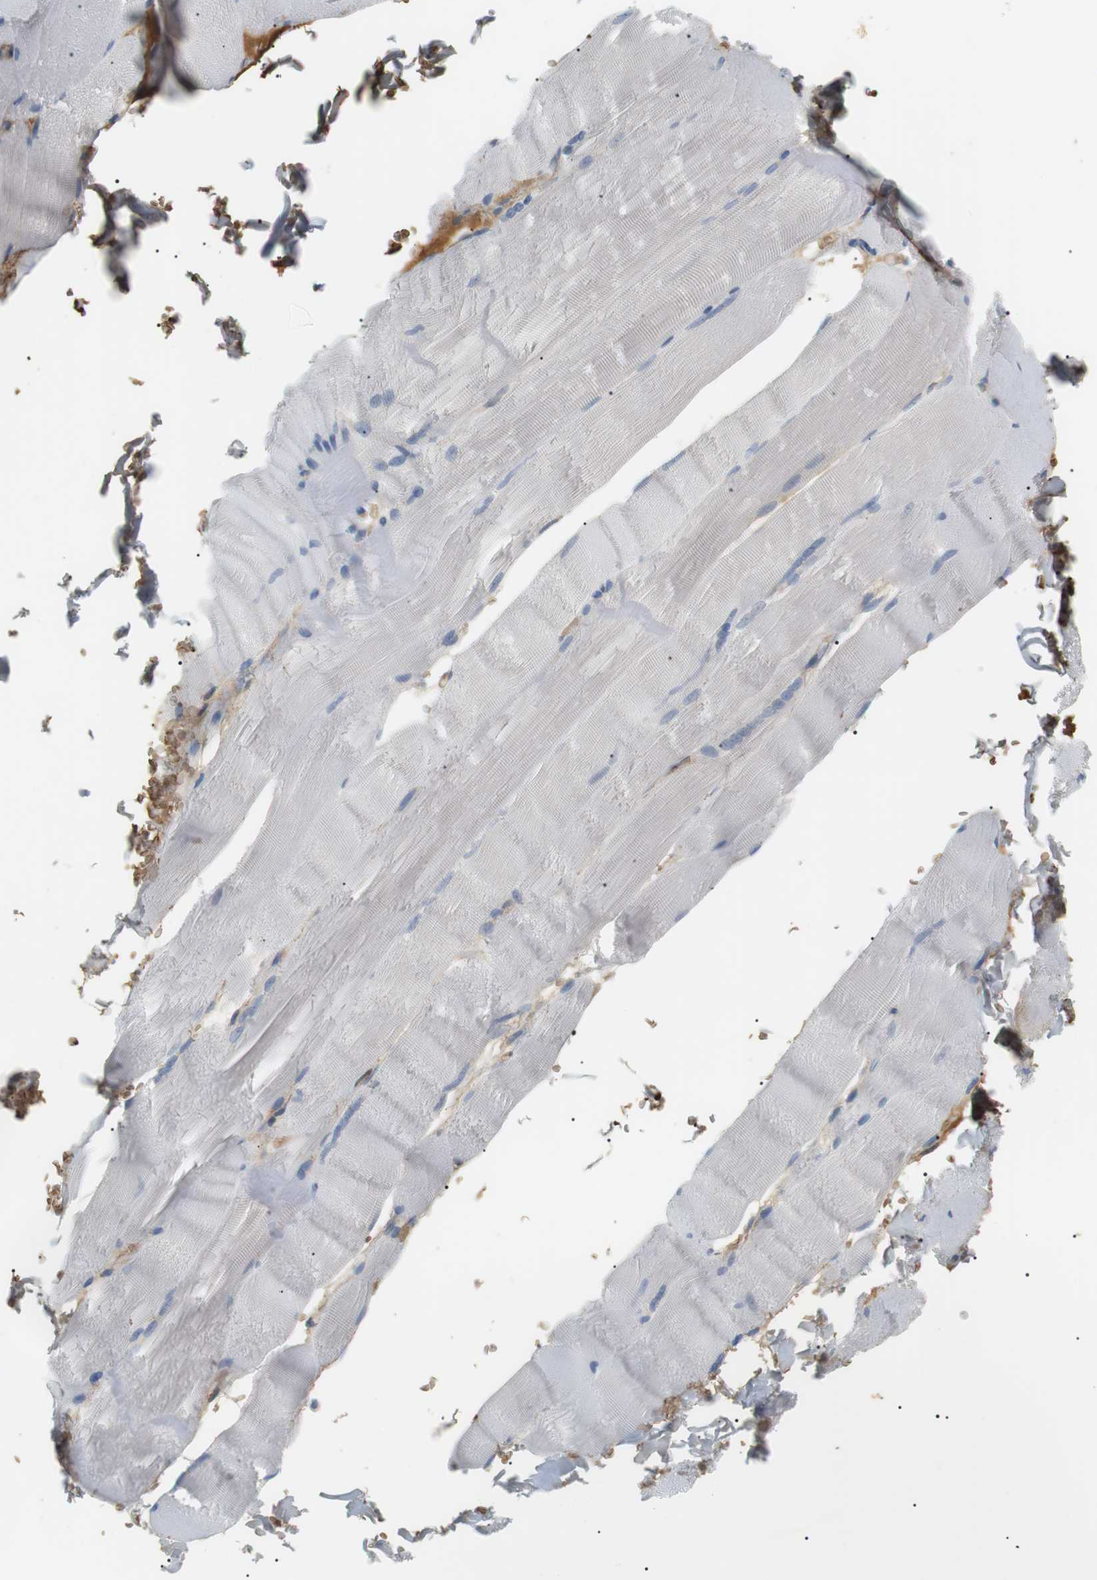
{"staining": {"intensity": "negative", "quantity": "none", "location": "none"}, "tissue": "skeletal muscle", "cell_type": "Myocytes", "image_type": "normal", "snomed": [{"axis": "morphology", "description": "Normal tissue, NOS"}, {"axis": "topography", "description": "Skin"}, {"axis": "topography", "description": "Skeletal muscle"}], "caption": "Immunohistochemical staining of normal human skeletal muscle displays no significant positivity in myocytes. Brightfield microscopy of immunohistochemistry (IHC) stained with DAB (3,3'-diaminobenzidine) (brown) and hematoxylin (blue), captured at high magnification.", "gene": "ADCY10", "patient": {"sex": "male", "age": 83}}